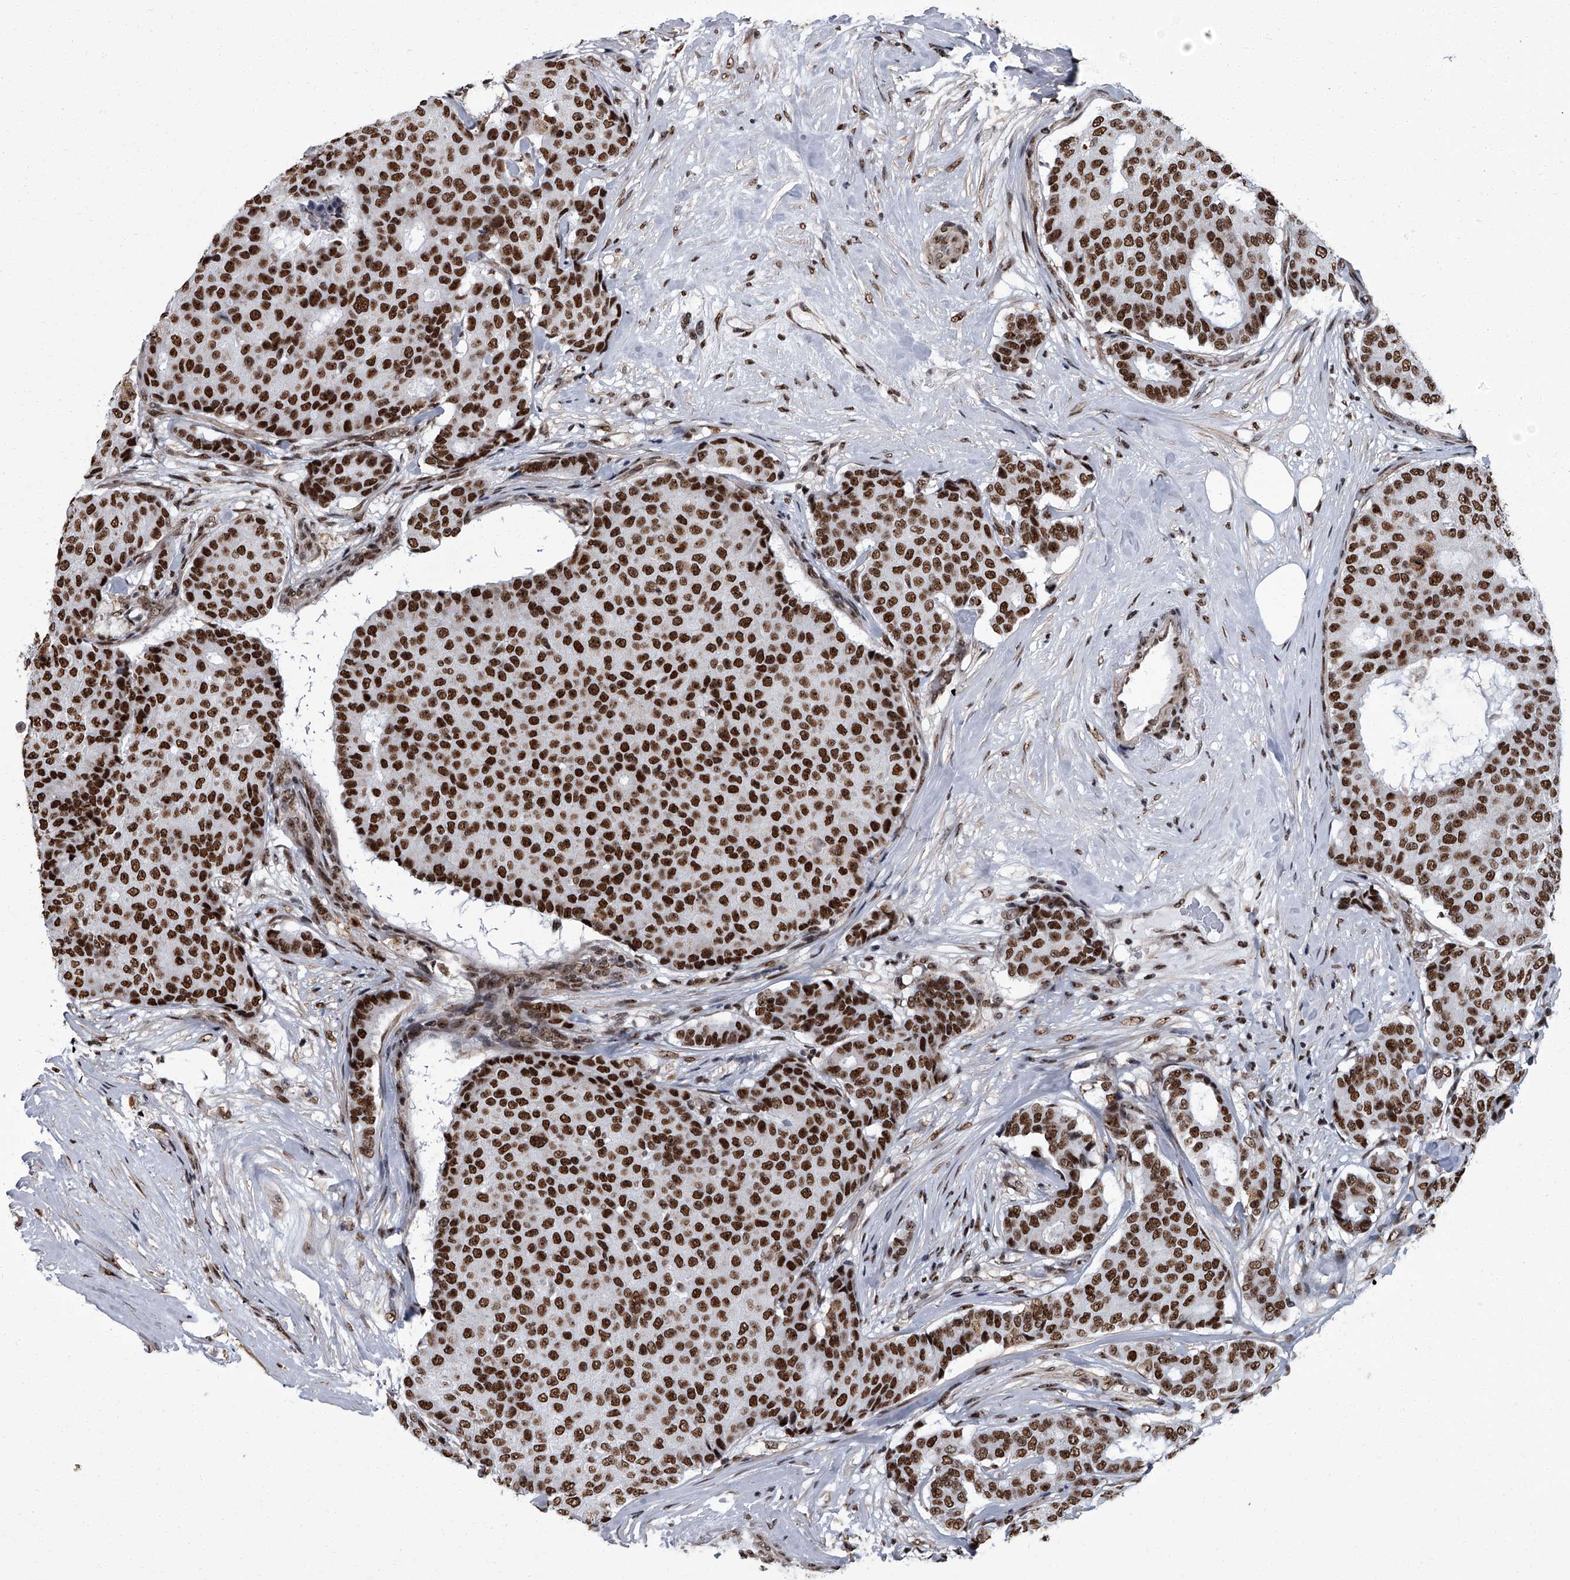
{"staining": {"intensity": "strong", "quantity": ">75%", "location": "nuclear"}, "tissue": "breast cancer", "cell_type": "Tumor cells", "image_type": "cancer", "snomed": [{"axis": "morphology", "description": "Duct carcinoma"}, {"axis": "topography", "description": "Breast"}], "caption": "Protein staining reveals strong nuclear positivity in about >75% of tumor cells in intraductal carcinoma (breast). (DAB (3,3'-diaminobenzidine) = brown stain, brightfield microscopy at high magnification).", "gene": "ZNF518B", "patient": {"sex": "female", "age": 75}}